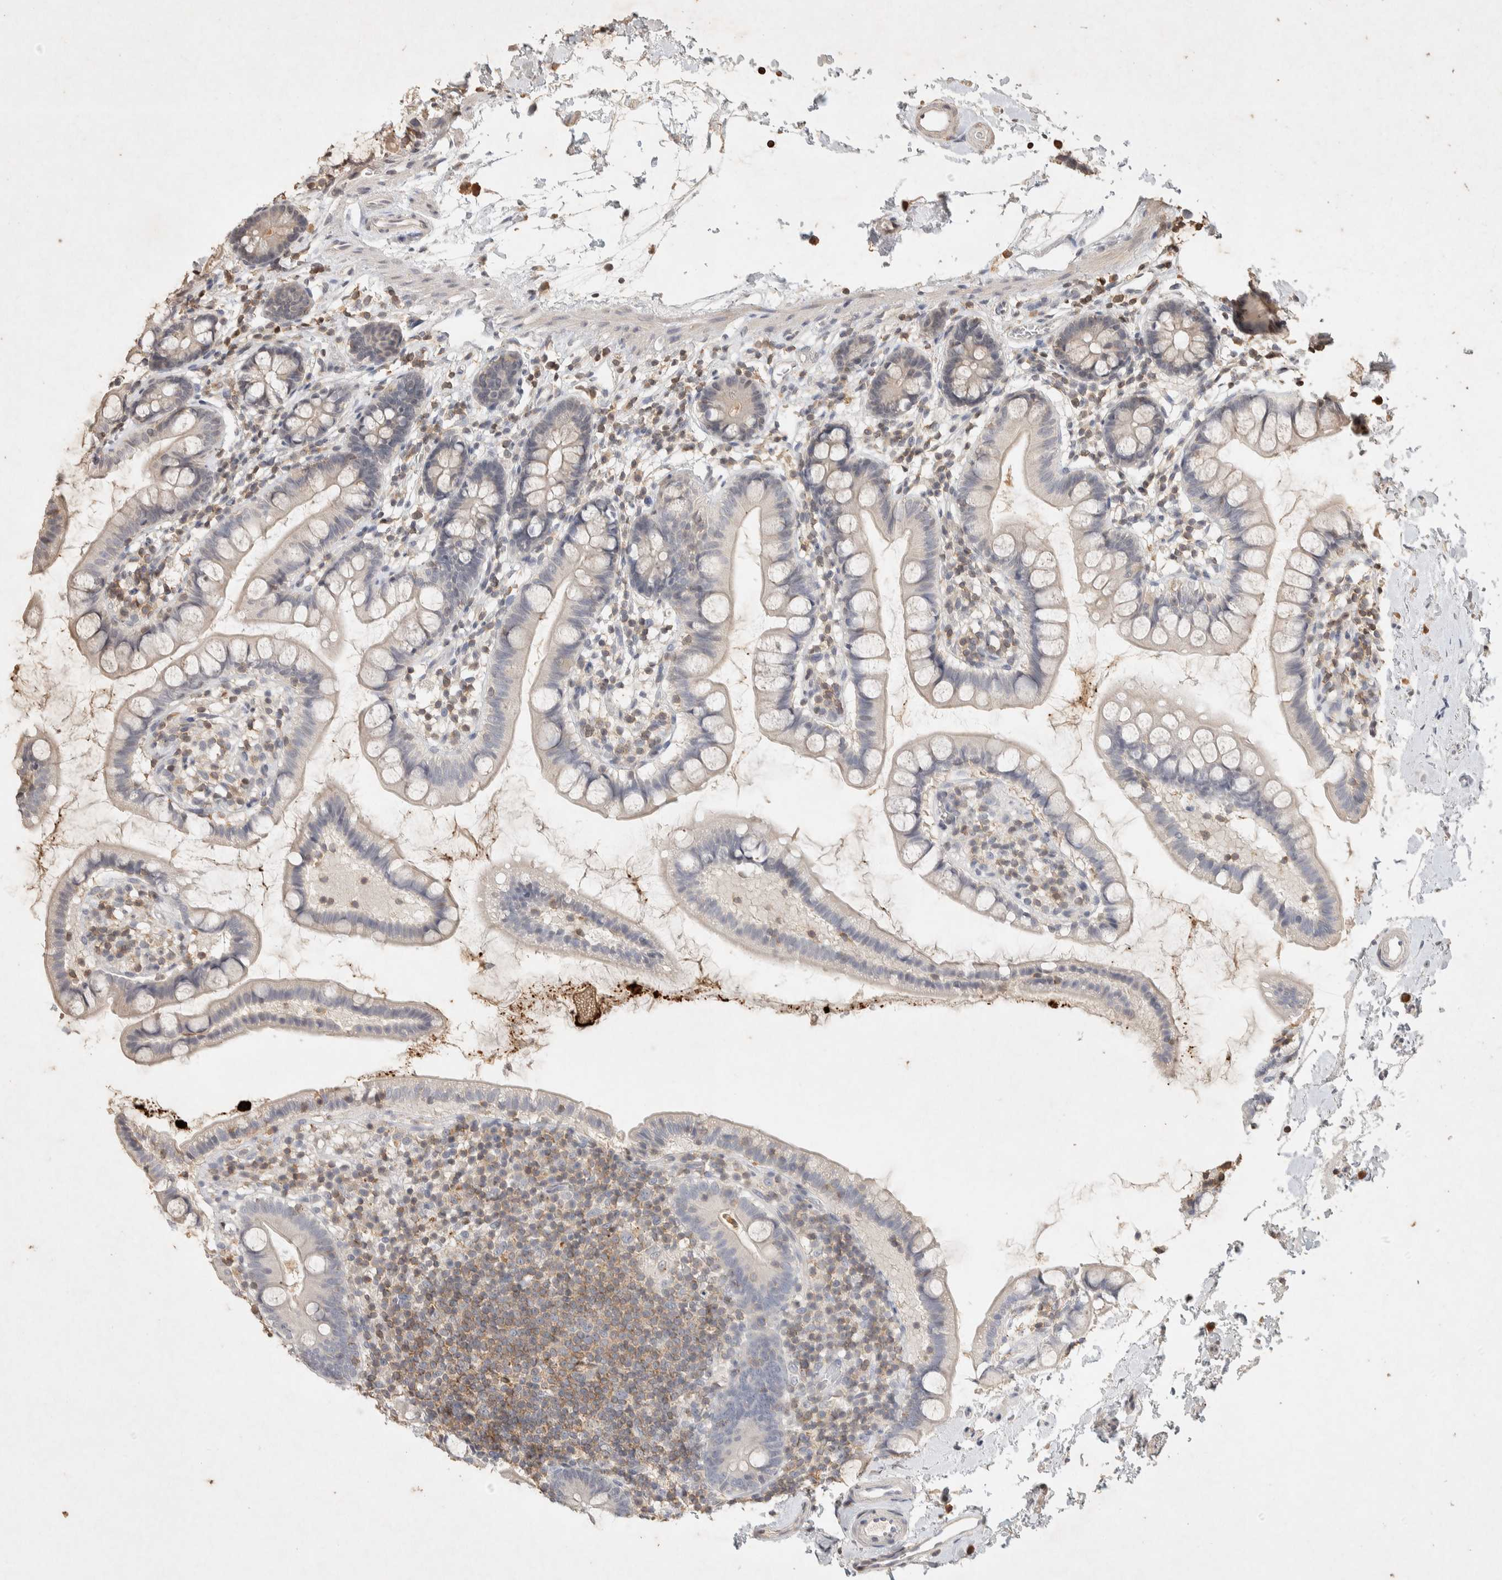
{"staining": {"intensity": "negative", "quantity": "none", "location": "none"}, "tissue": "small intestine", "cell_type": "Glandular cells", "image_type": "normal", "snomed": [{"axis": "morphology", "description": "Normal tissue, NOS"}, {"axis": "topography", "description": "Small intestine"}], "caption": "The immunohistochemistry (IHC) histopathology image has no significant positivity in glandular cells of small intestine. (DAB (3,3'-diaminobenzidine) immunohistochemistry visualized using brightfield microscopy, high magnification).", "gene": "RAC2", "patient": {"sex": "female", "age": 84}}